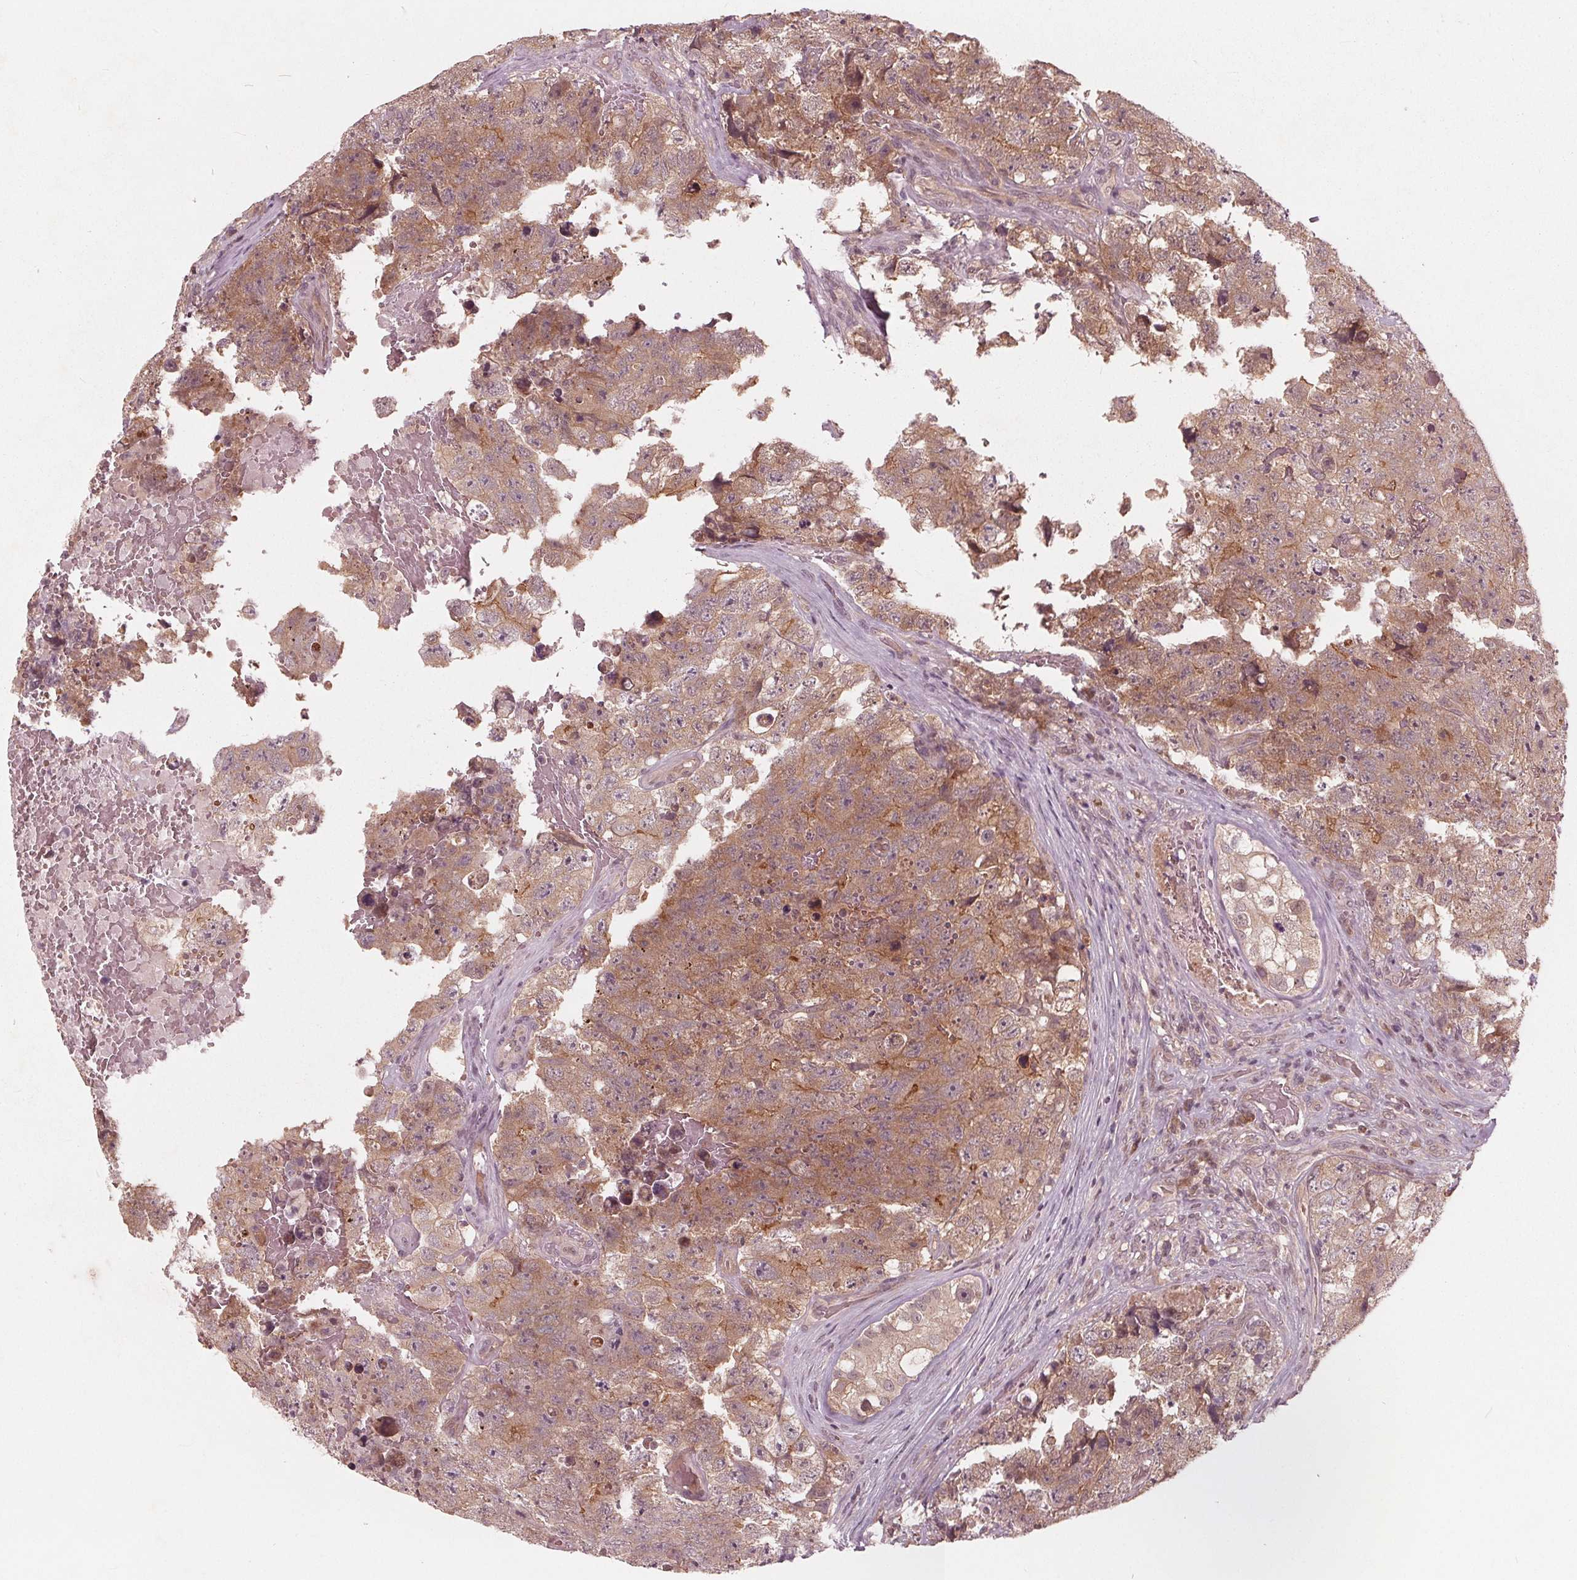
{"staining": {"intensity": "weak", "quantity": ">75%", "location": "cytoplasmic/membranous"}, "tissue": "testis cancer", "cell_type": "Tumor cells", "image_type": "cancer", "snomed": [{"axis": "morphology", "description": "Carcinoma, Embryonal, NOS"}, {"axis": "topography", "description": "Testis"}], "caption": "Protein staining reveals weak cytoplasmic/membranous positivity in approximately >75% of tumor cells in testis embryonal carcinoma.", "gene": "UBALD1", "patient": {"sex": "male", "age": 18}}